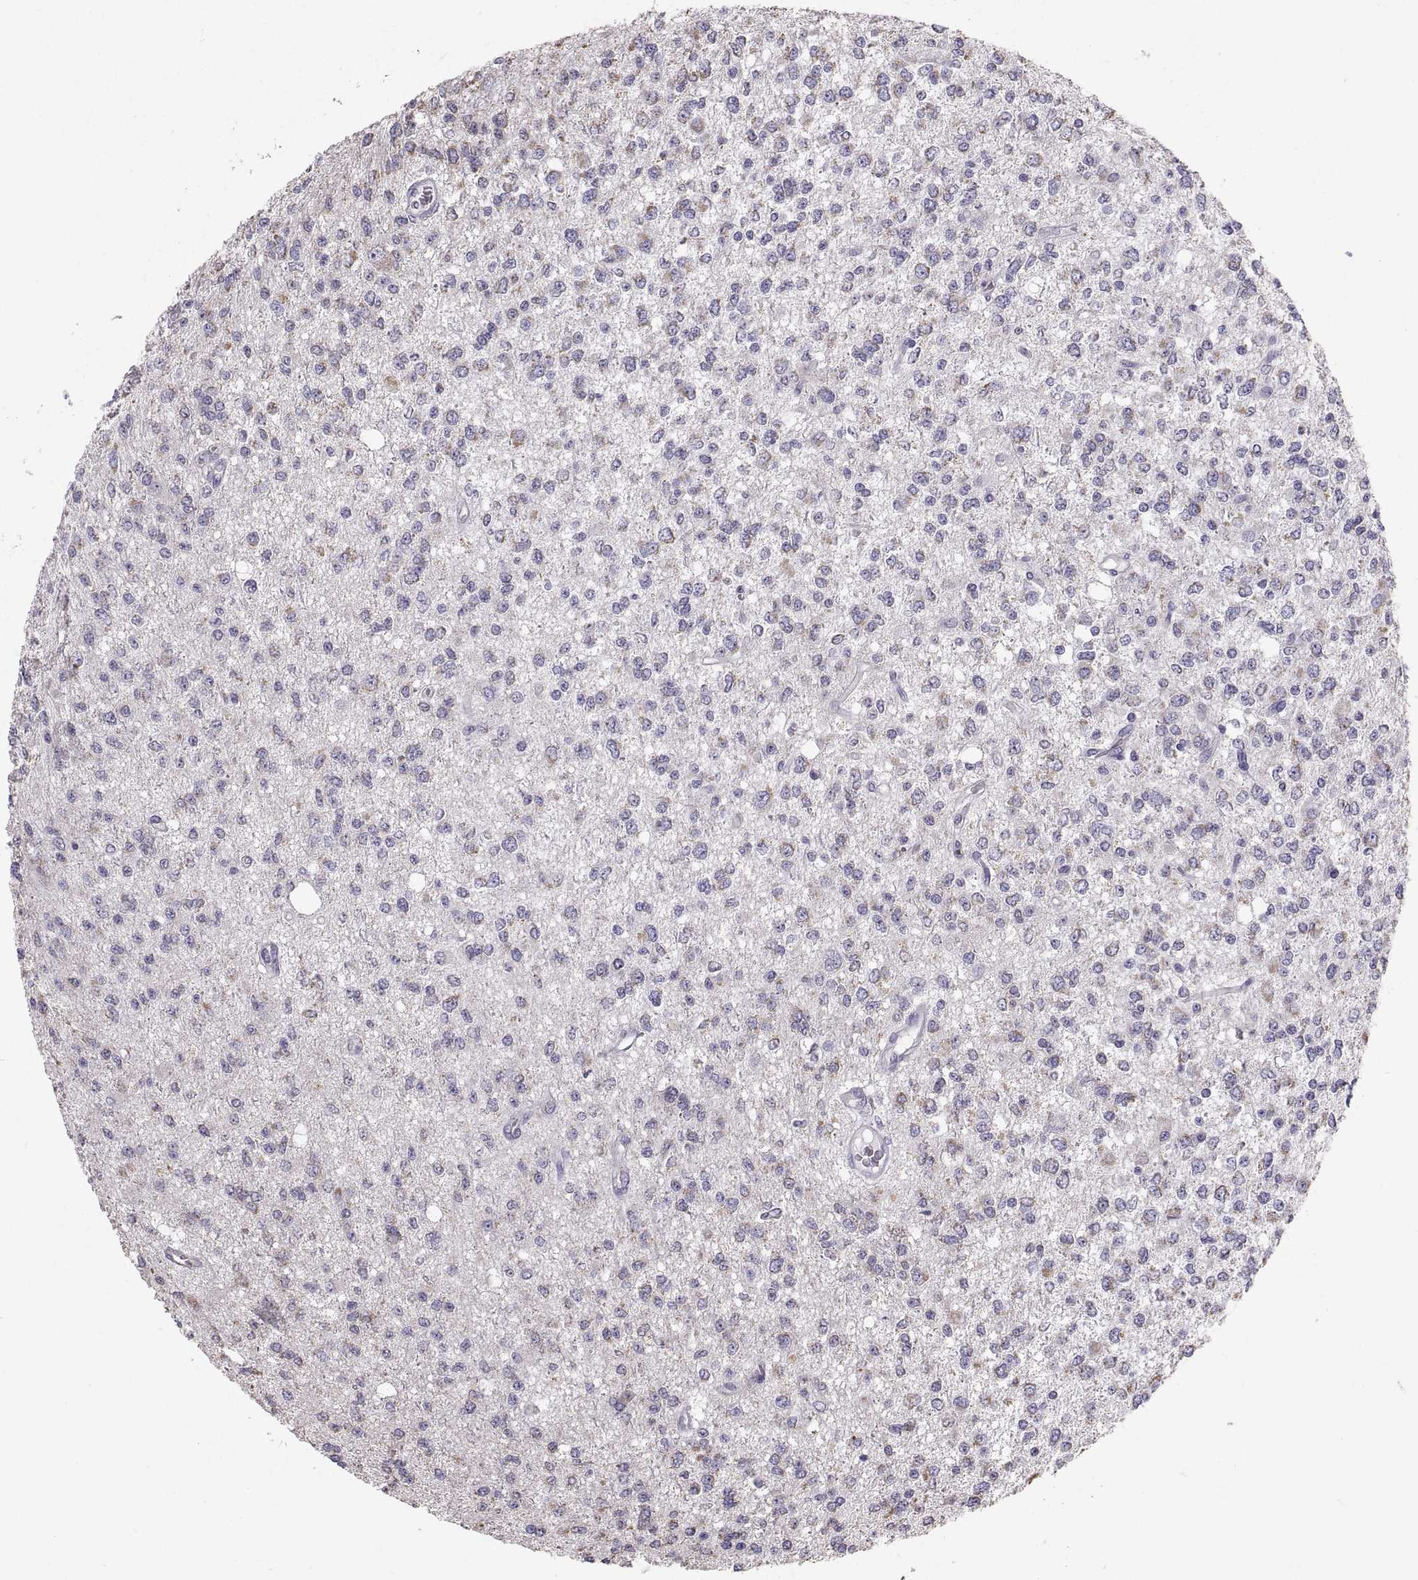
{"staining": {"intensity": "negative", "quantity": "none", "location": "none"}, "tissue": "glioma", "cell_type": "Tumor cells", "image_type": "cancer", "snomed": [{"axis": "morphology", "description": "Glioma, malignant, Low grade"}, {"axis": "topography", "description": "Brain"}], "caption": "IHC photomicrograph of neoplastic tissue: human low-grade glioma (malignant) stained with DAB shows no significant protein positivity in tumor cells.", "gene": "STMND1", "patient": {"sex": "male", "age": 67}}